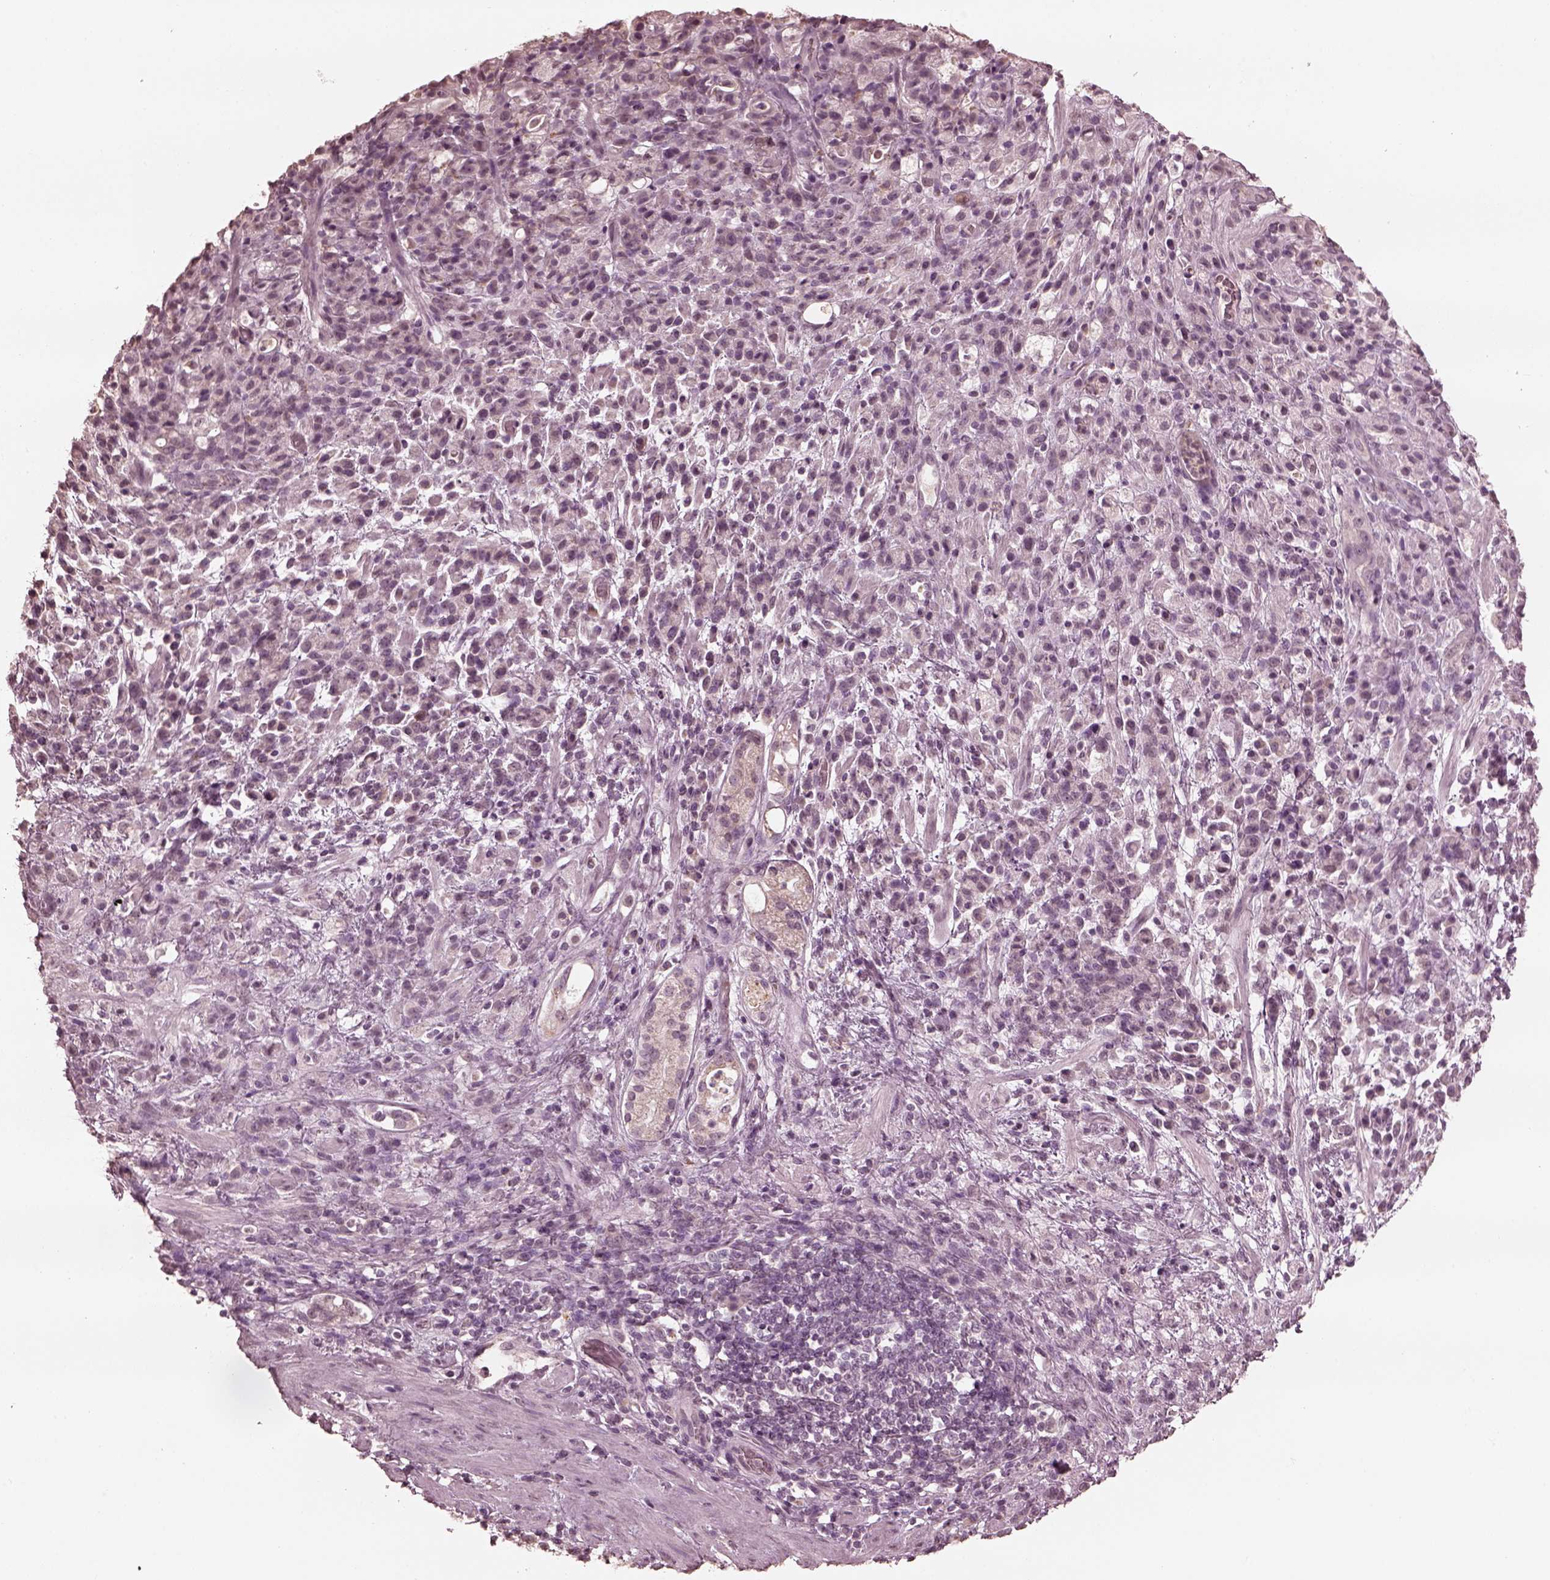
{"staining": {"intensity": "negative", "quantity": "none", "location": "none"}, "tissue": "stomach cancer", "cell_type": "Tumor cells", "image_type": "cancer", "snomed": [{"axis": "morphology", "description": "Adenocarcinoma, NOS"}, {"axis": "topography", "description": "Stomach"}], "caption": "Image shows no significant protein staining in tumor cells of adenocarcinoma (stomach). Brightfield microscopy of IHC stained with DAB (brown) and hematoxylin (blue), captured at high magnification.", "gene": "KRT79", "patient": {"sex": "female", "age": 60}}